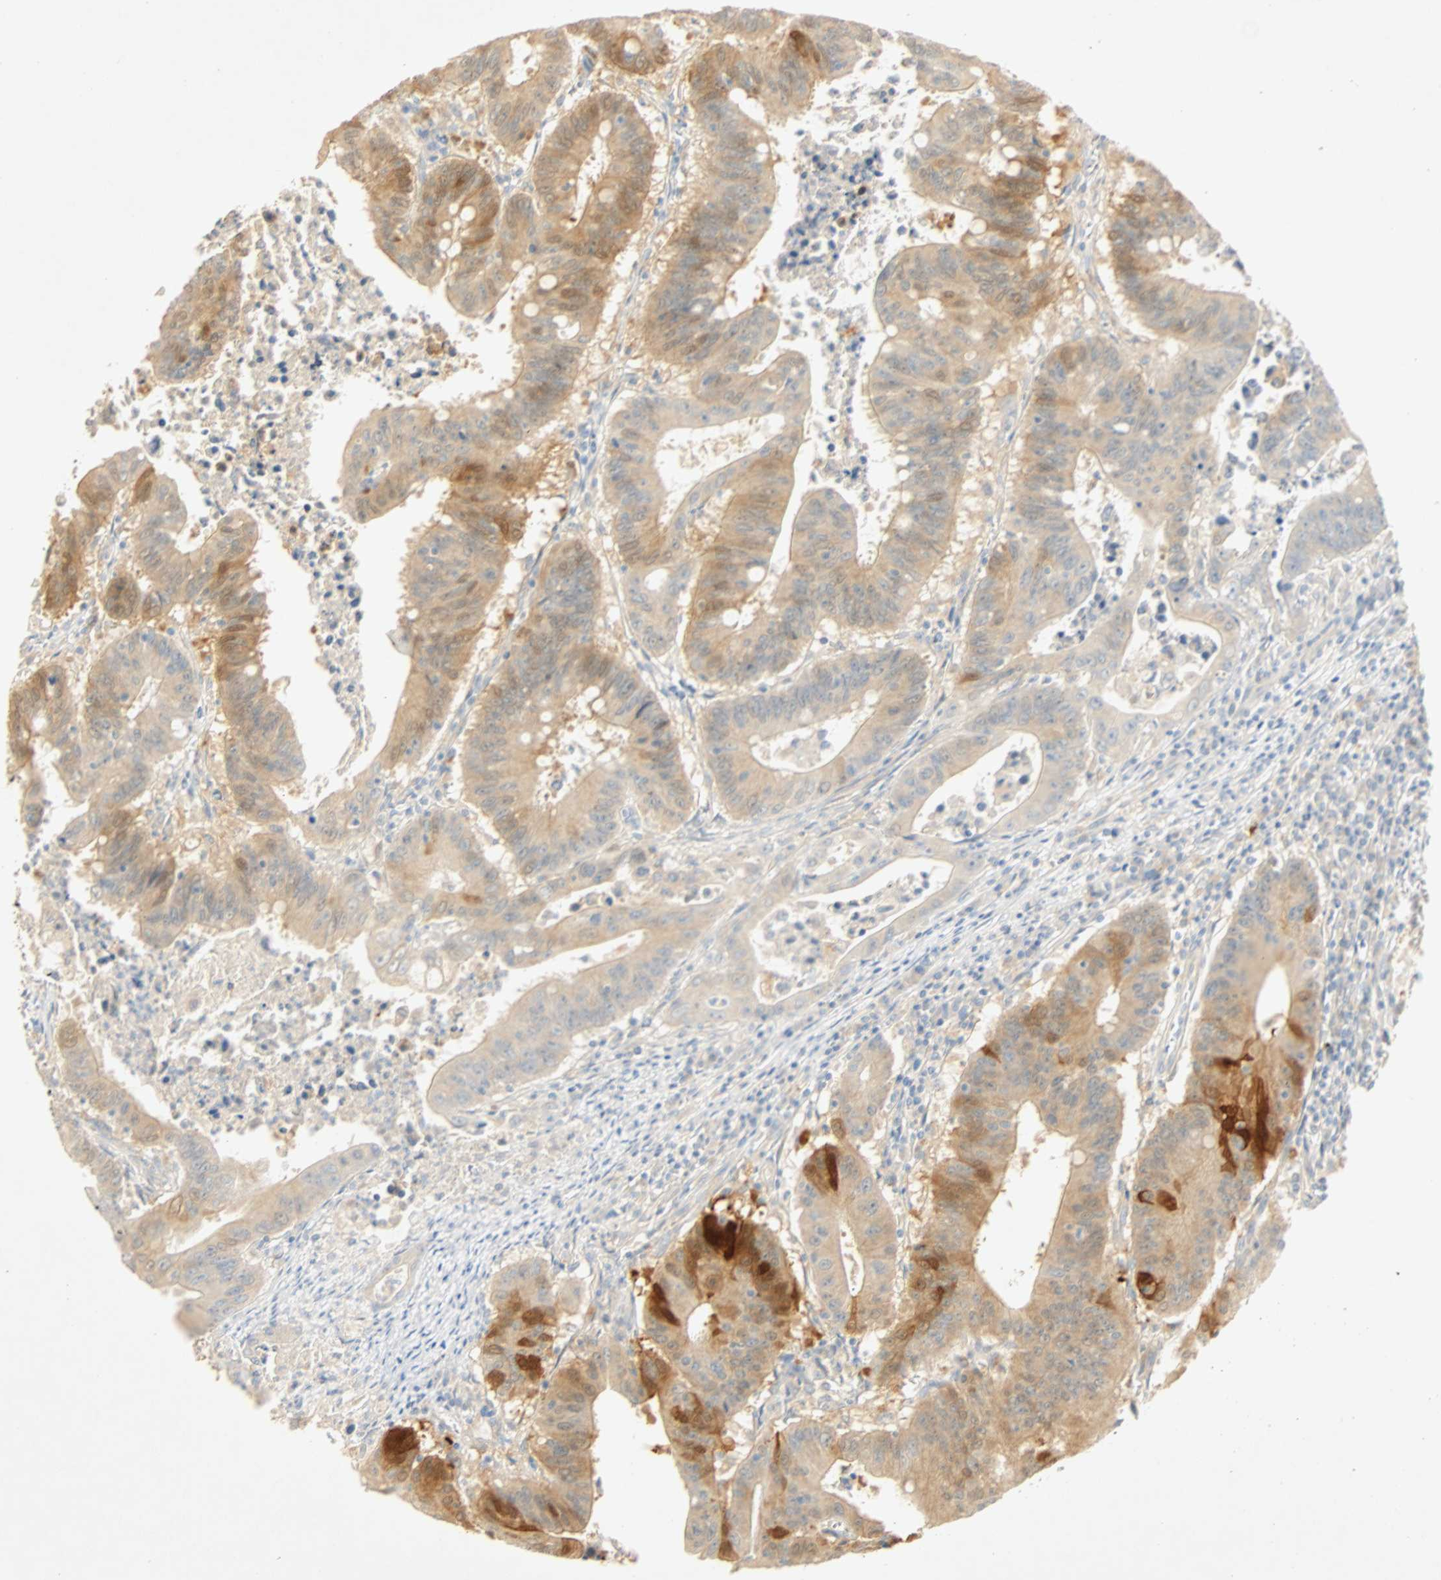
{"staining": {"intensity": "moderate", "quantity": "25%-75%", "location": "cytoplasmic/membranous"}, "tissue": "colorectal cancer", "cell_type": "Tumor cells", "image_type": "cancer", "snomed": [{"axis": "morphology", "description": "Adenocarcinoma, NOS"}, {"axis": "topography", "description": "Colon"}], "caption": "Protein expression analysis of human adenocarcinoma (colorectal) reveals moderate cytoplasmic/membranous expression in about 25%-75% of tumor cells.", "gene": "SELENBP1", "patient": {"sex": "male", "age": 45}}